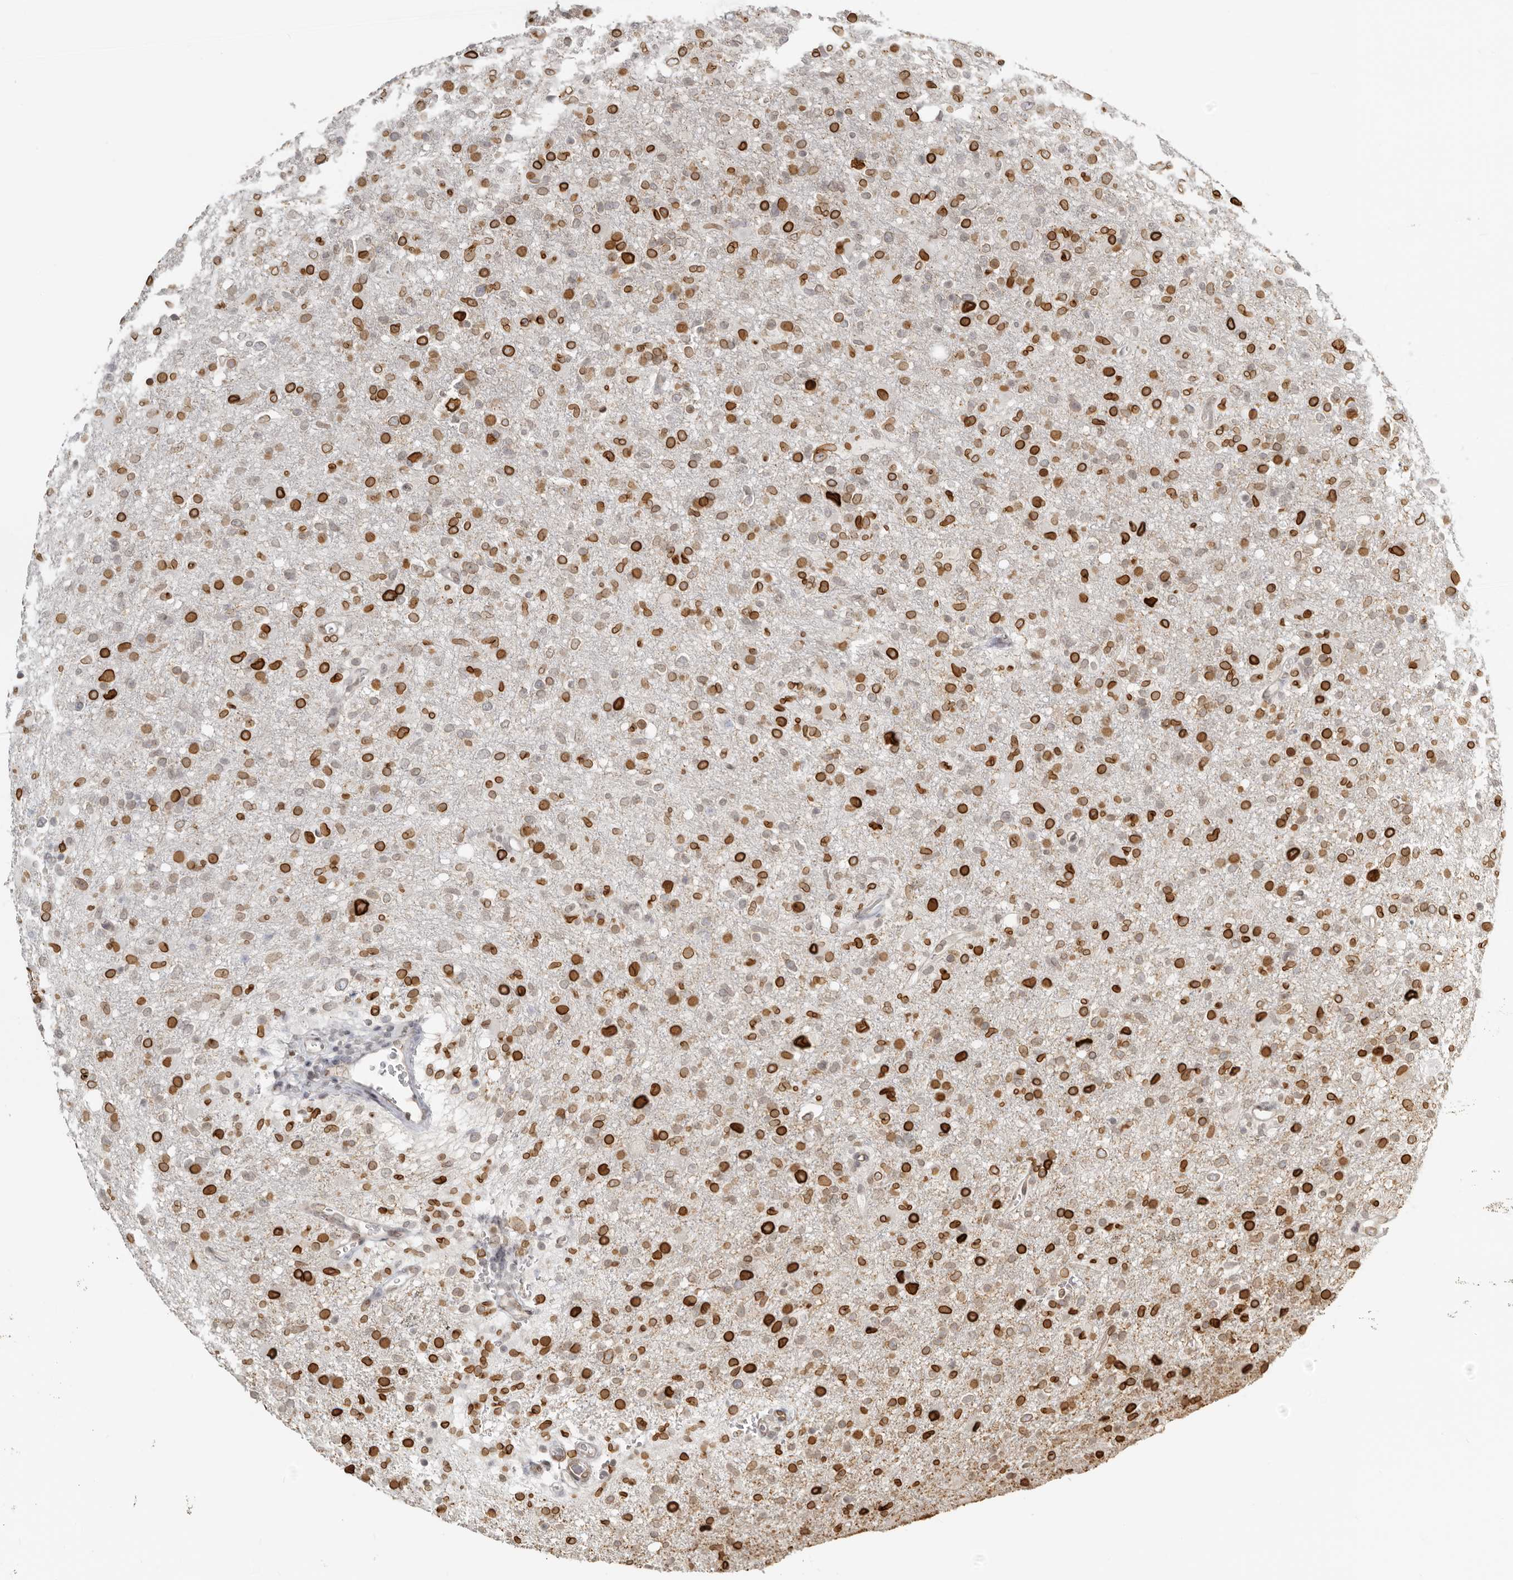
{"staining": {"intensity": "strong", "quantity": ">75%", "location": "cytoplasmic/membranous,nuclear"}, "tissue": "glioma", "cell_type": "Tumor cells", "image_type": "cancer", "snomed": [{"axis": "morphology", "description": "Glioma, malignant, High grade"}, {"axis": "topography", "description": "Brain"}], "caption": "Malignant high-grade glioma stained with a protein marker reveals strong staining in tumor cells.", "gene": "NUP153", "patient": {"sex": "female", "age": 57}}